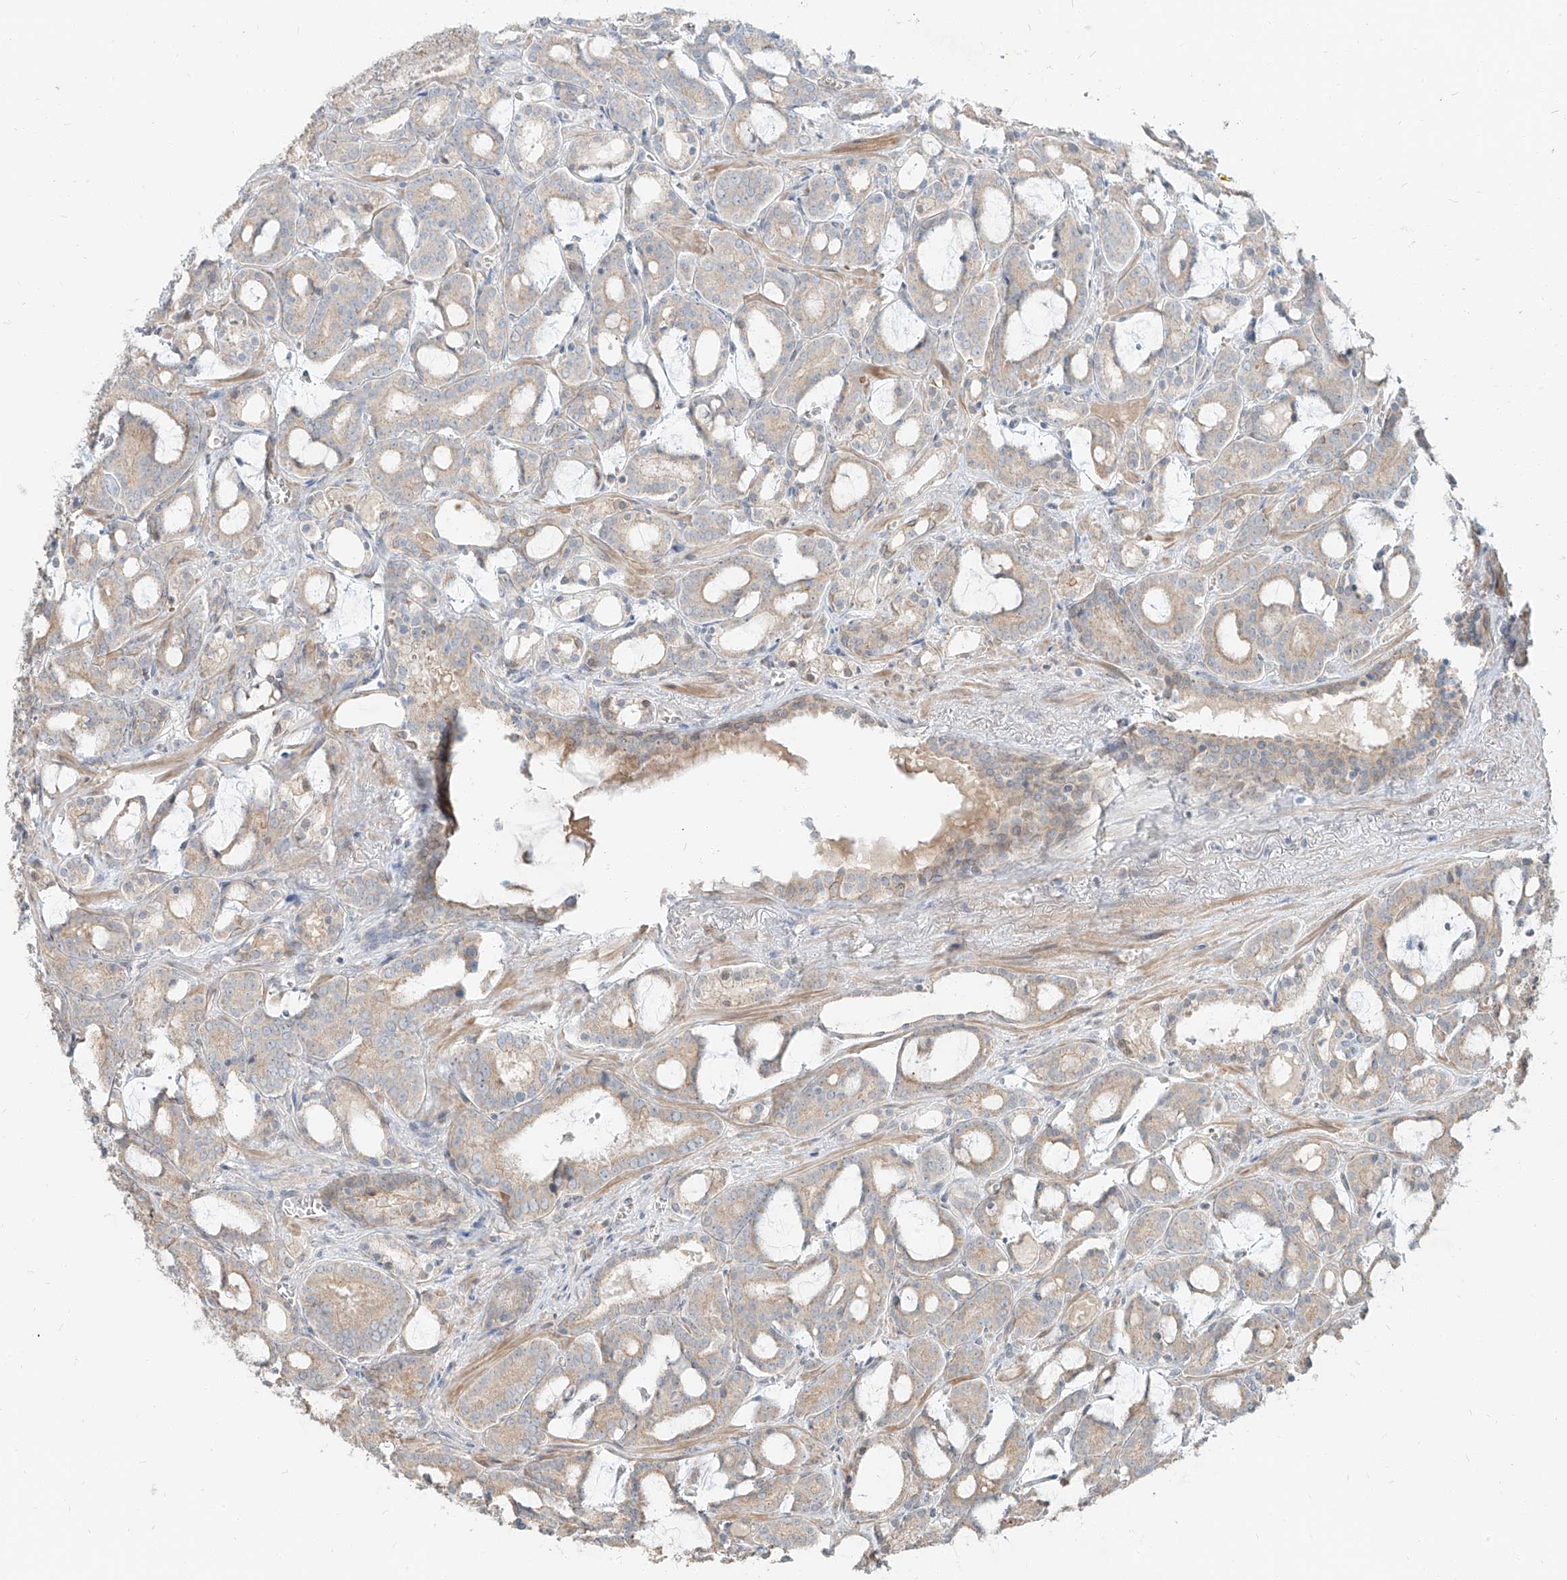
{"staining": {"intensity": "weak", "quantity": "<25%", "location": "cytoplasmic/membranous"}, "tissue": "prostate cancer", "cell_type": "Tumor cells", "image_type": "cancer", "snomed": [{"axis": "morphology", "description": "Adenocarcinoma, High grade"}, {"axis": "topography", "description": "Prostate and seminal vesicle, NOS"}], "caption": "The IHC photomicrograph has no significant expression in tumor cells of prostate cancer tissue. (DAB (3,3'-diaminobenzidine) immunohistochemistry (IHC), high magnification).", "gene": "STX19", "patient": {"sex": "male", "age": 67}}